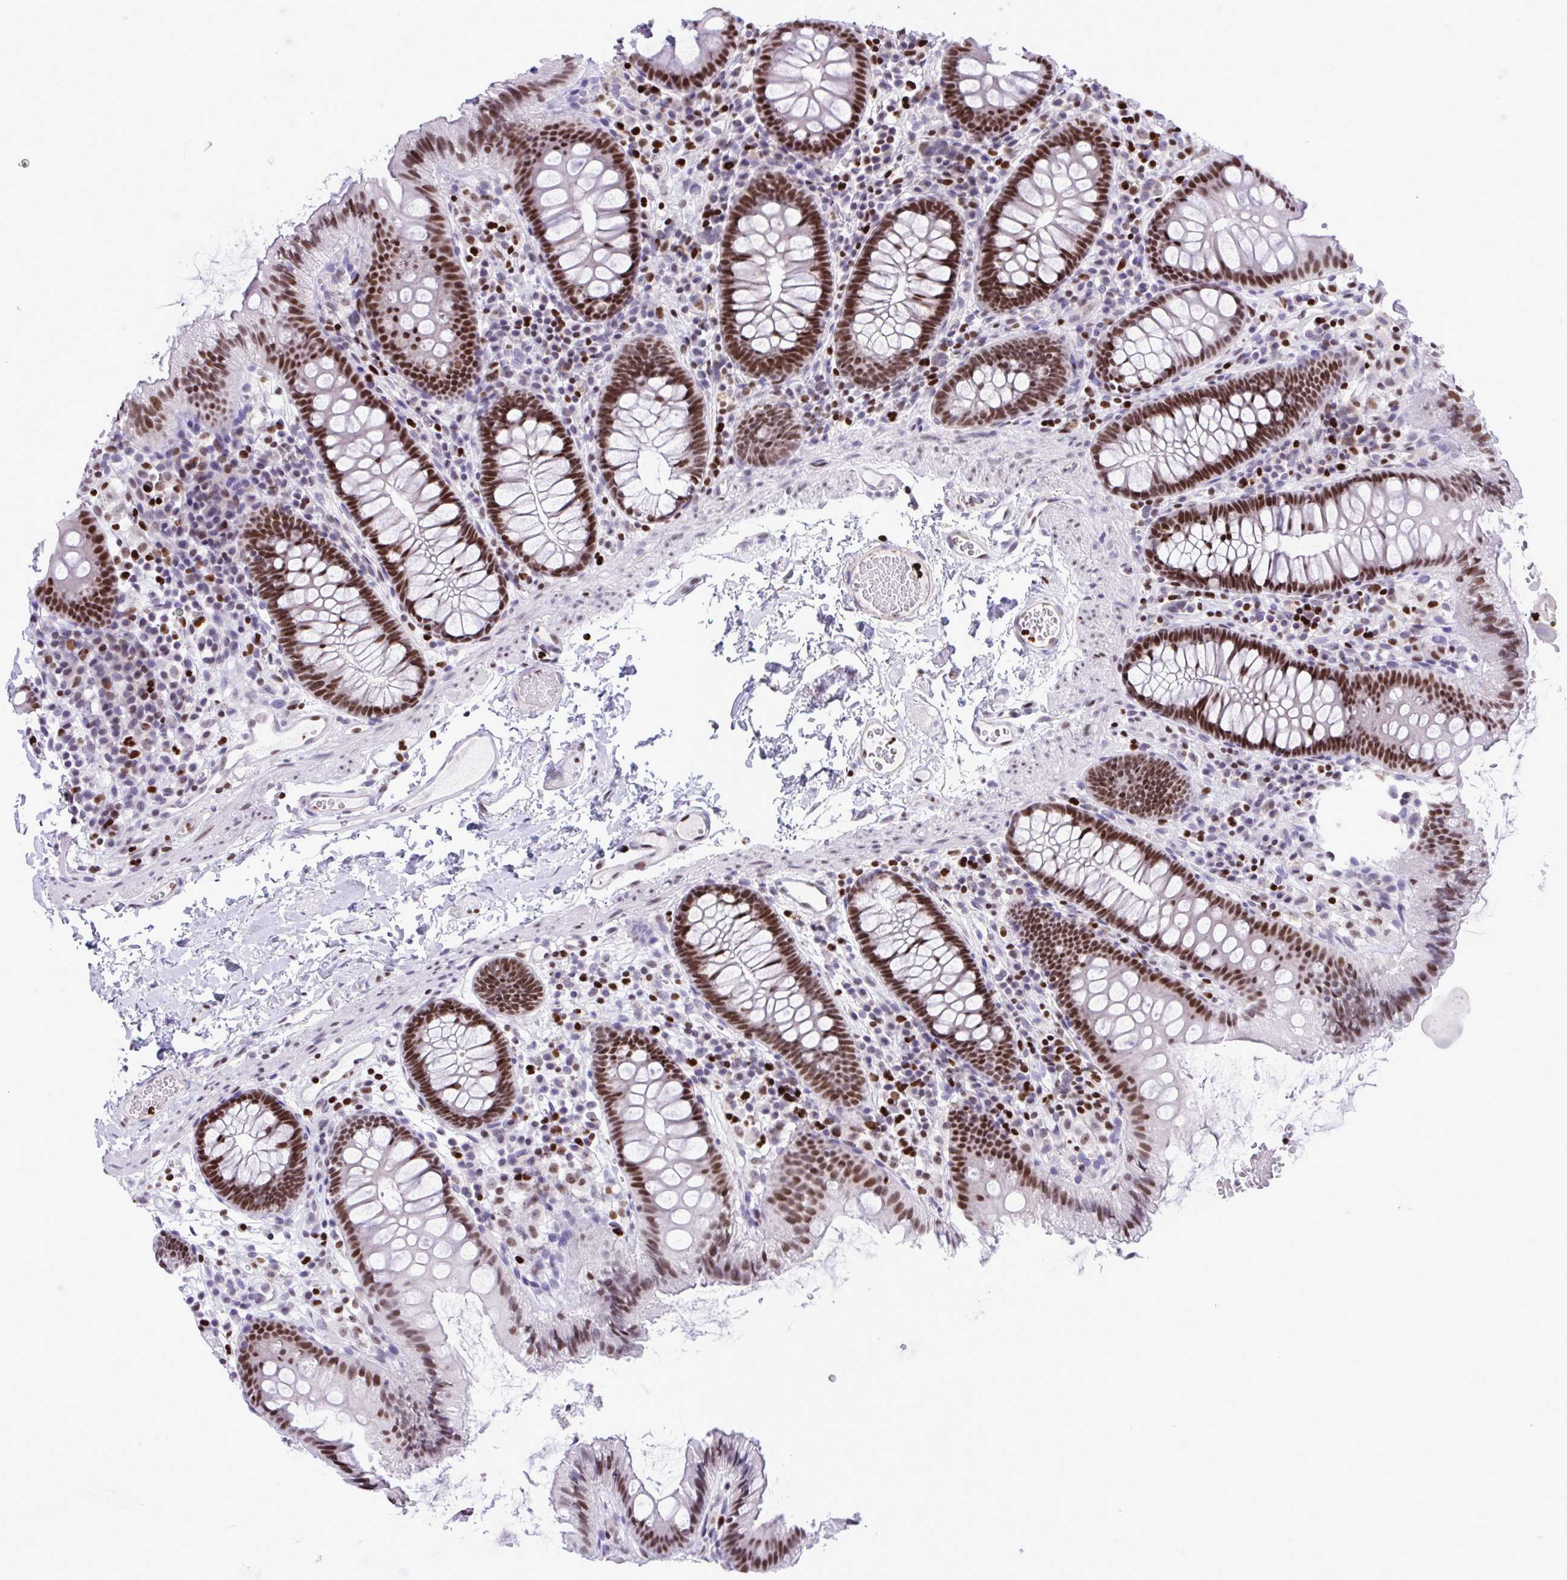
{"staining": {"intensity": "weak", "quantity": "<25%", "location": "nuclear"}, "tissue": "colon", "cell_type": "Endothelial cells", "image_type": "normal", "snomed": [{"axis": "morphology", "description": "Normal tissue, NOS"}, {"axis": "topography", "description": "Colon"}], "caption": "The image exhibits no significant staining in endothelial cells of colon. (Brightfield microscopy of DAB (3,3'-diaminobenzidine) immunohistochemistry (IHC) at high magnification).", "gene": "HMGB2", "patient": {"sex": "male", "age": 84}}